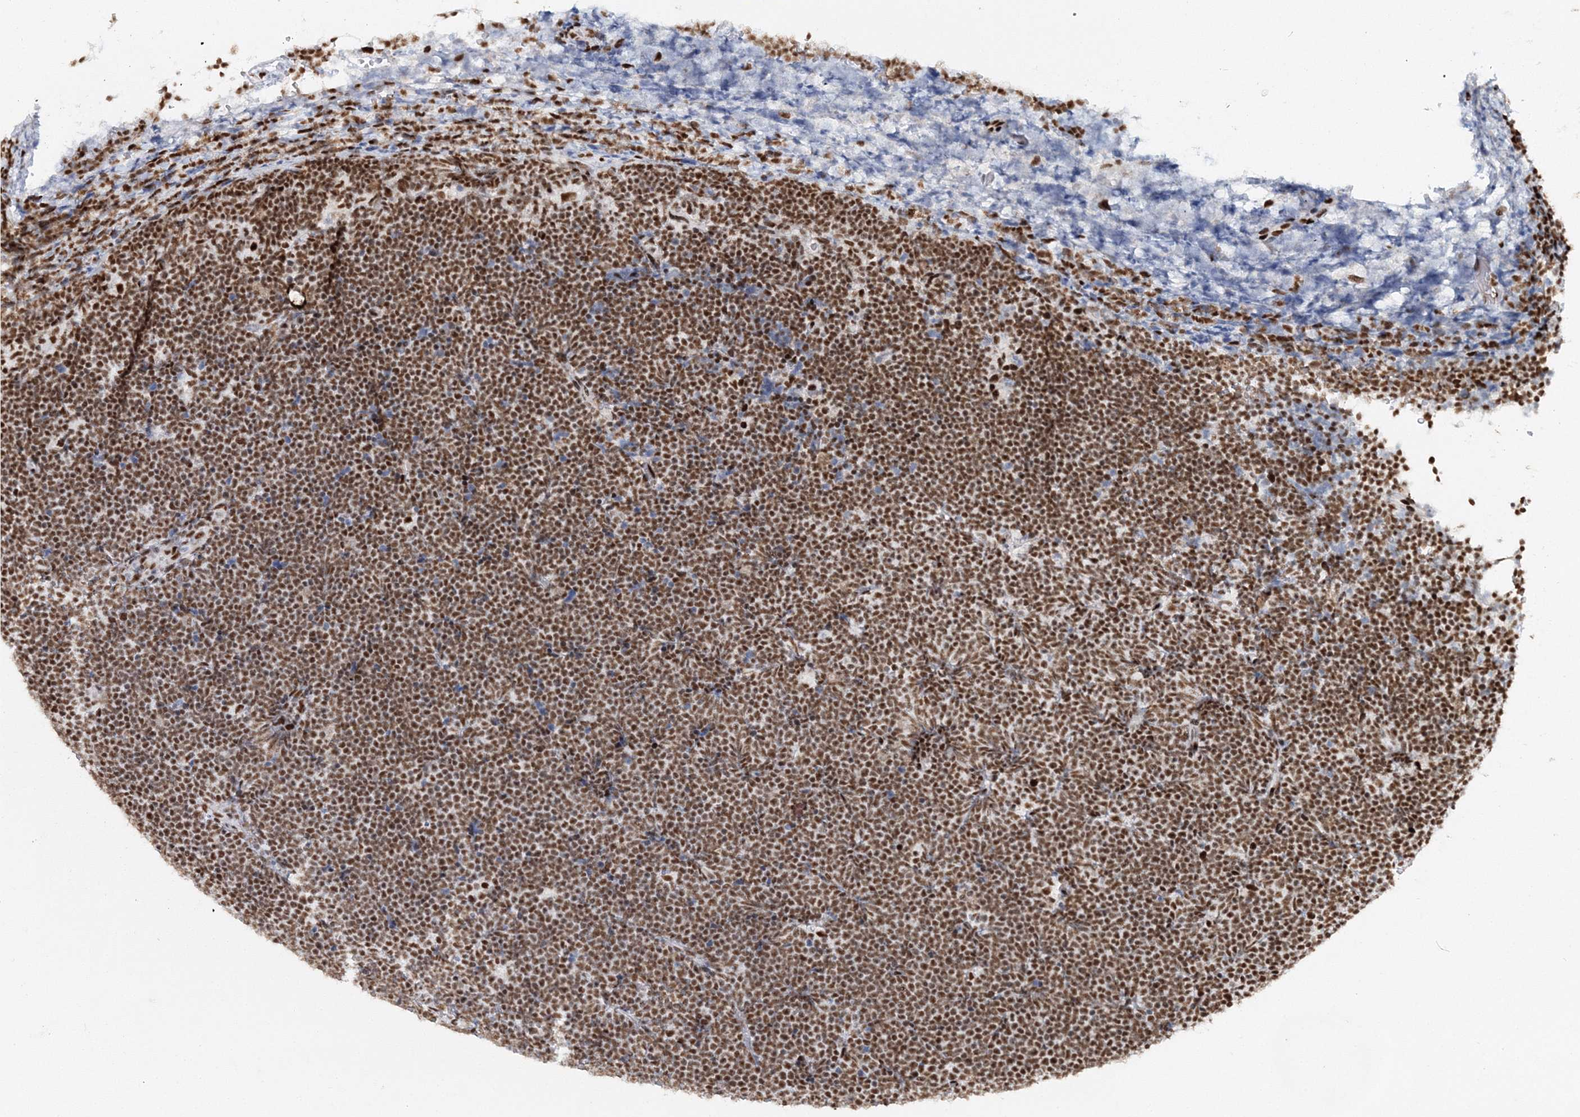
{"staining": {"intensity": "moderate", "quantity": ">75%", "location": "nuclear"}, "tissue": "lymphoma", "cell_type": "Tumor cells", "image_type": "cancer", "snomed": [{"axis": "morphology", "description": "Malignant lymphoma, non-Hodgkin's type, High grade"}, {"axis": "topography", "description": "Lymph node"}], "caption": "A high-resolution micrograph shows immunohistochemistry staining of lymphoma, which exhibits moderate nuclear staining in approximately >75% of tumor cells. (DAB IHC with brightfield microscopy, high magnification).", "gene": "QRICH1", "patient": {"sex": "male", "age": 13}}